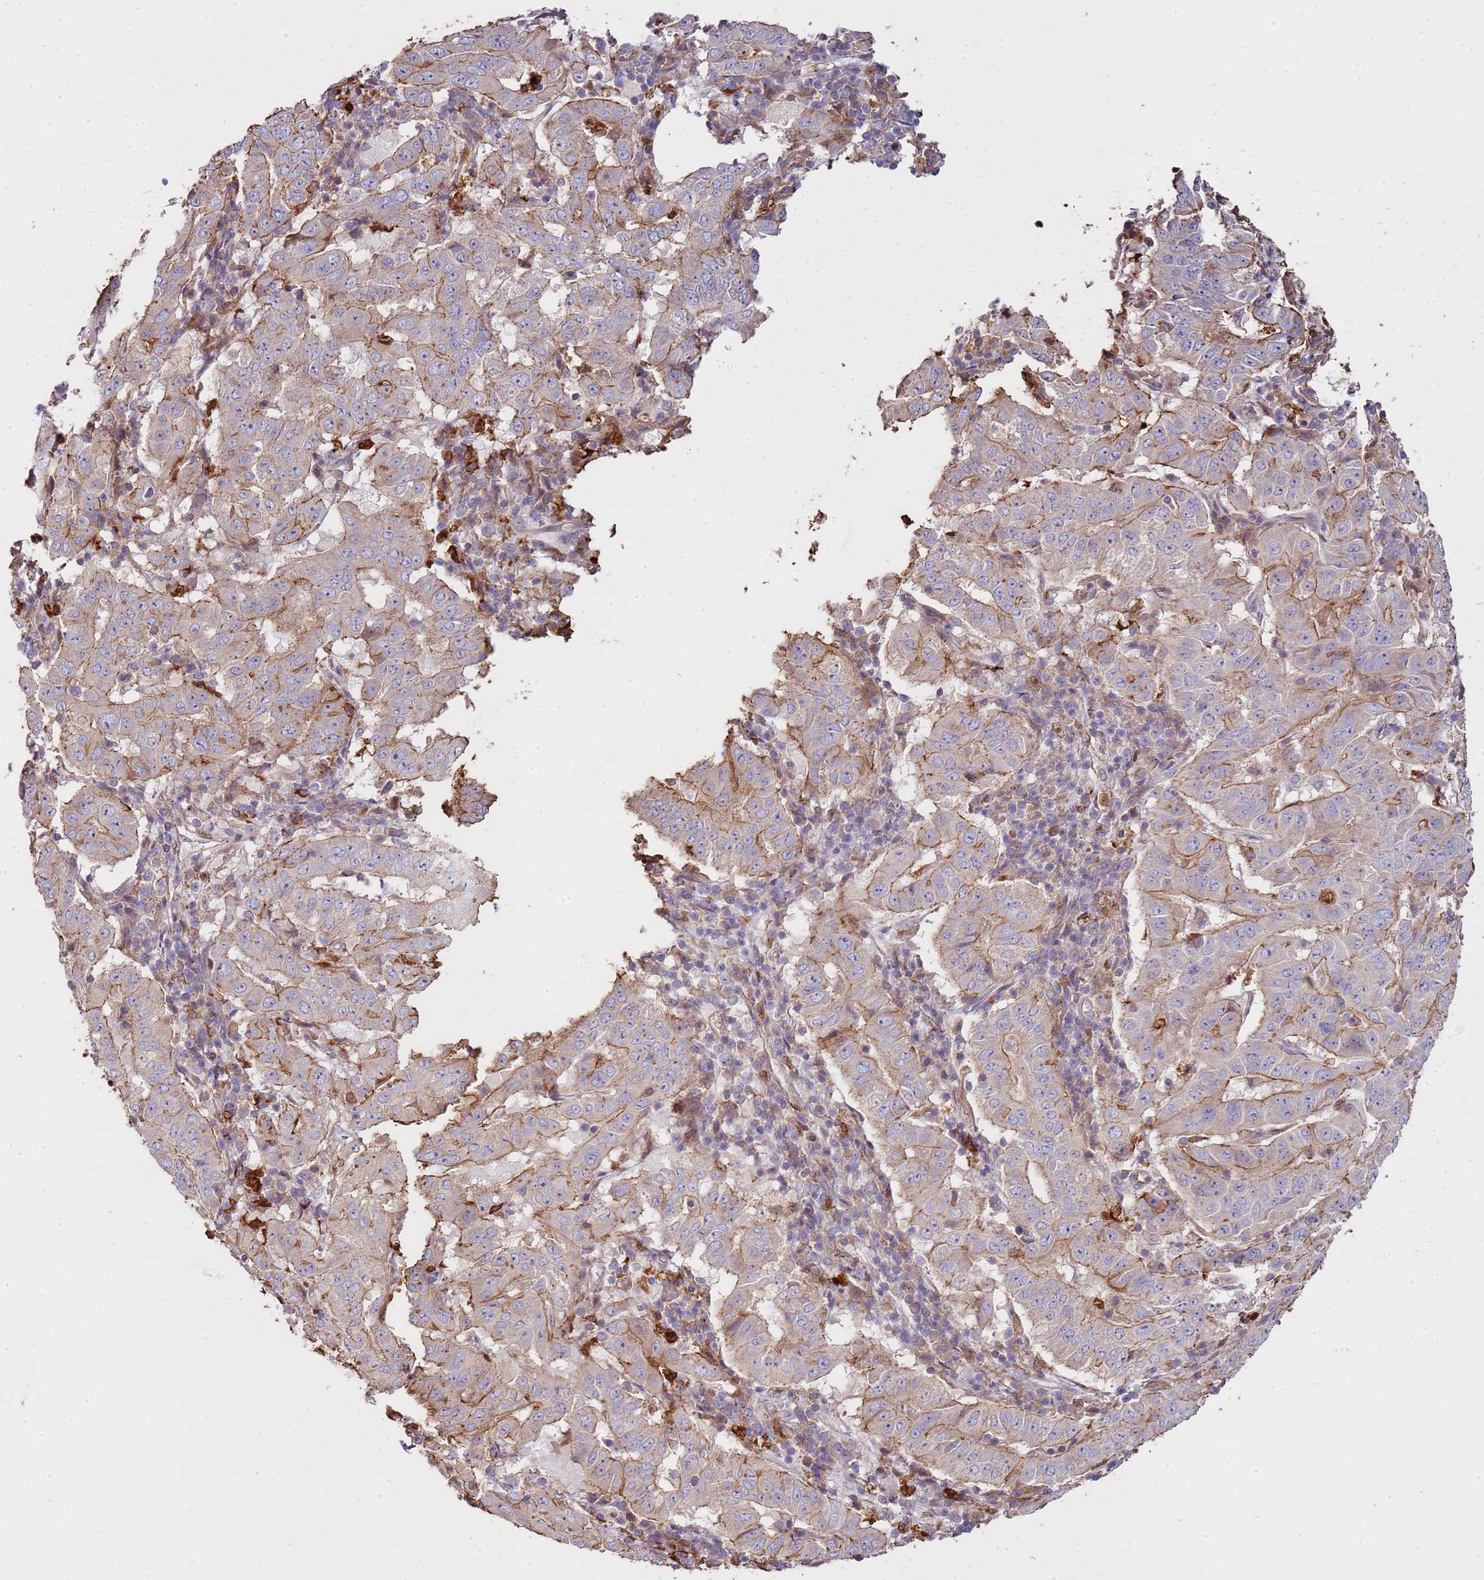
{"staining": {"intensity": "moderate", "quantity": "<25%", "location": "cytoplasmic/membranous"}, "tissue": "pancreatic cancer", "cell_type": "Tumor cells", "image_type": "cancer", "snomed": [{"axis": "morphology", "description": "Adenocarcinoma, NOS"}, {"axis": "topography", "description": "Pancreas"}], "caption": "Immunohistochemical staining of human pancreatic adenocarcinoma exhibits low levels of moderate cytoplasmic/membranous protein positivity in approximately <25% of tumor cells.", "gene": "NDUFAF4", "patient": {"sex": "male", "age": 63}}